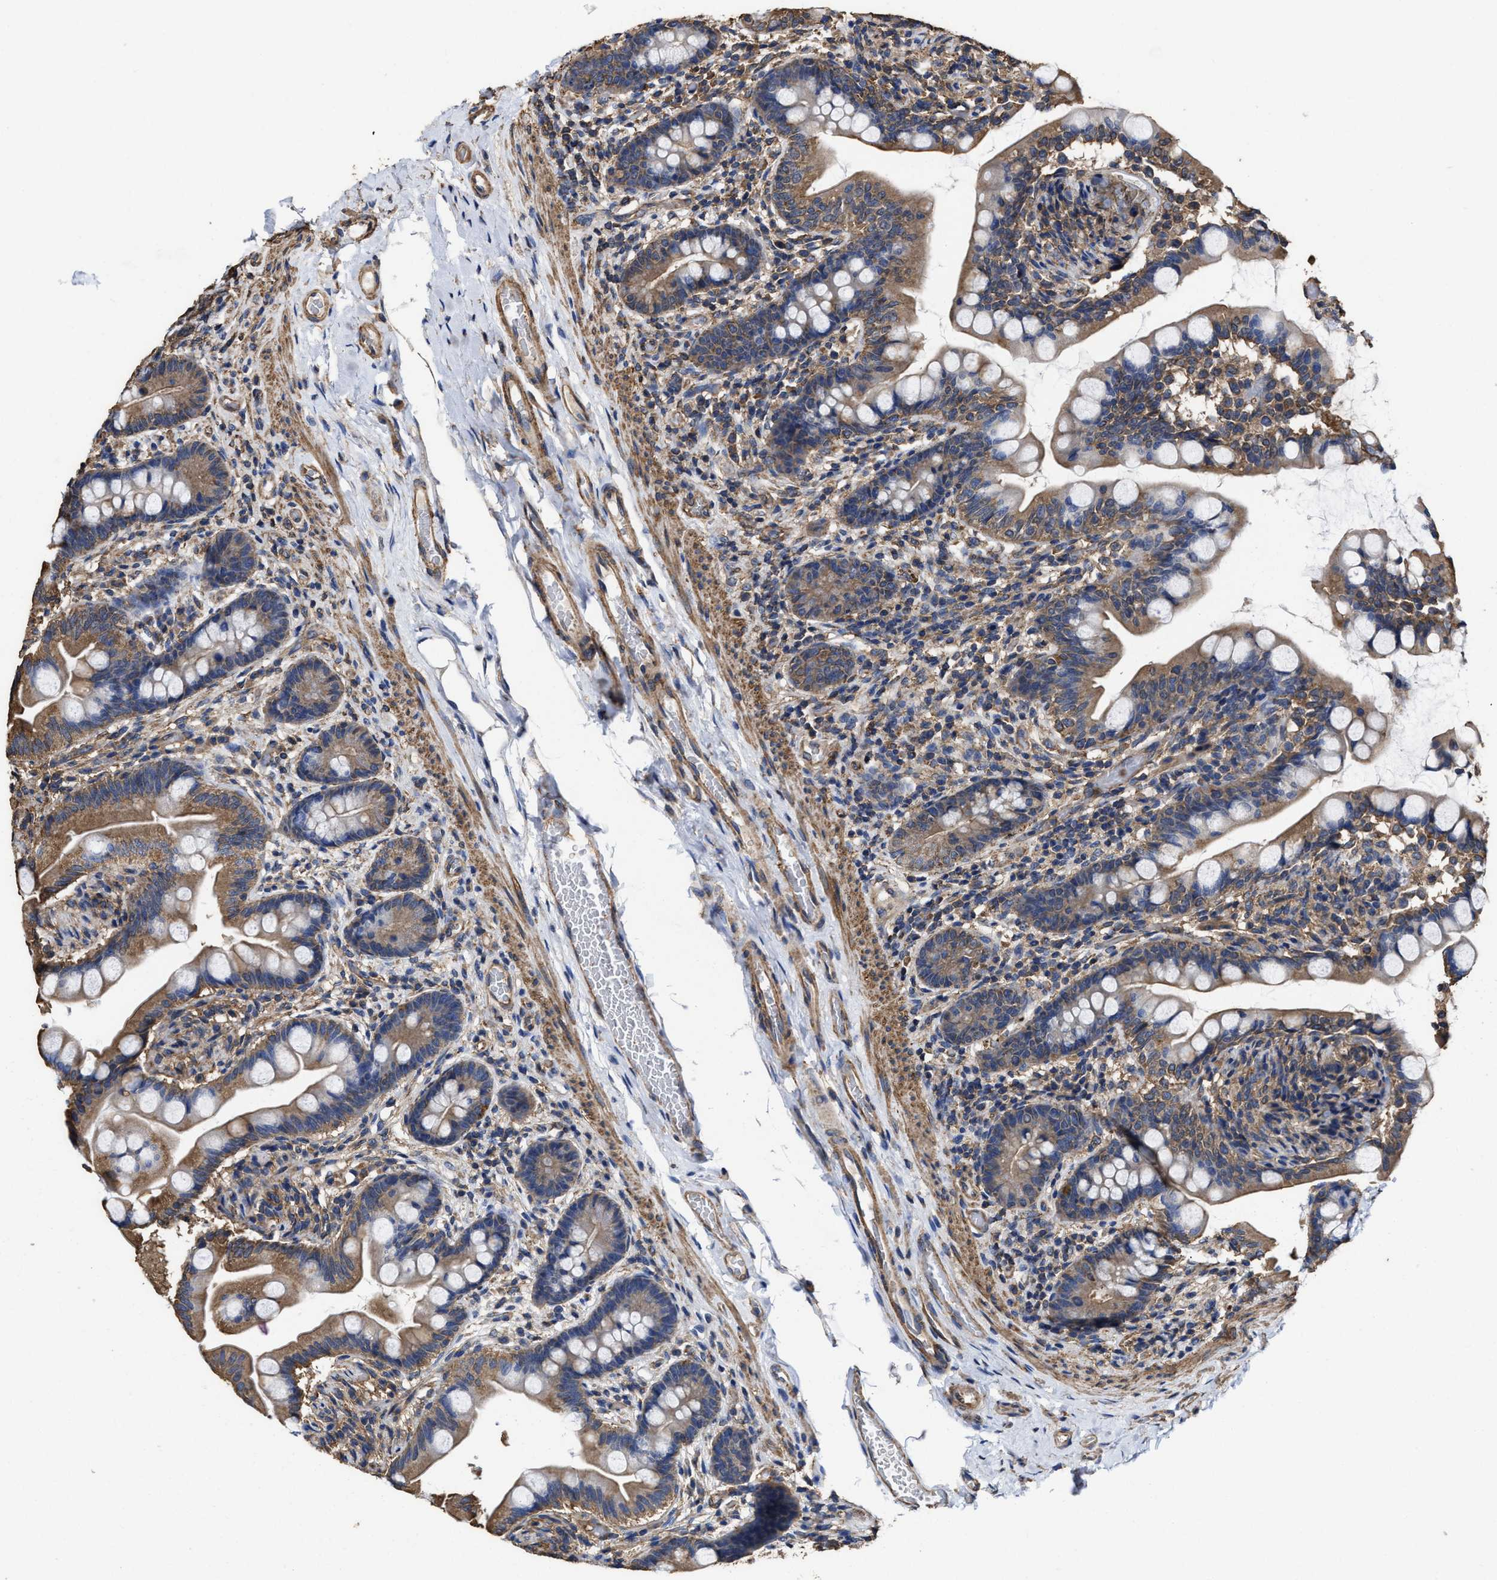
{"staining": {"intensity": "moderate", "quantity": ">75%", "location": "cytoplasmic/membranous"}, "tissue": "small intestine", "cell_type": "Glandular cells", "image_type": "normal", "snomed": [{"axis": "morphology", "description": "Normal tissue, NOS"}, {"axis": "topography", "description": "Small intestine"}], "caption": "Protein staining demonstrates moderate cytoplasmic/membranous staining in approximately >75% of glandular cells in unremarkable small intestine.", "gene": "SFXN4", "patient": {"sex": "female", "age": 56}}